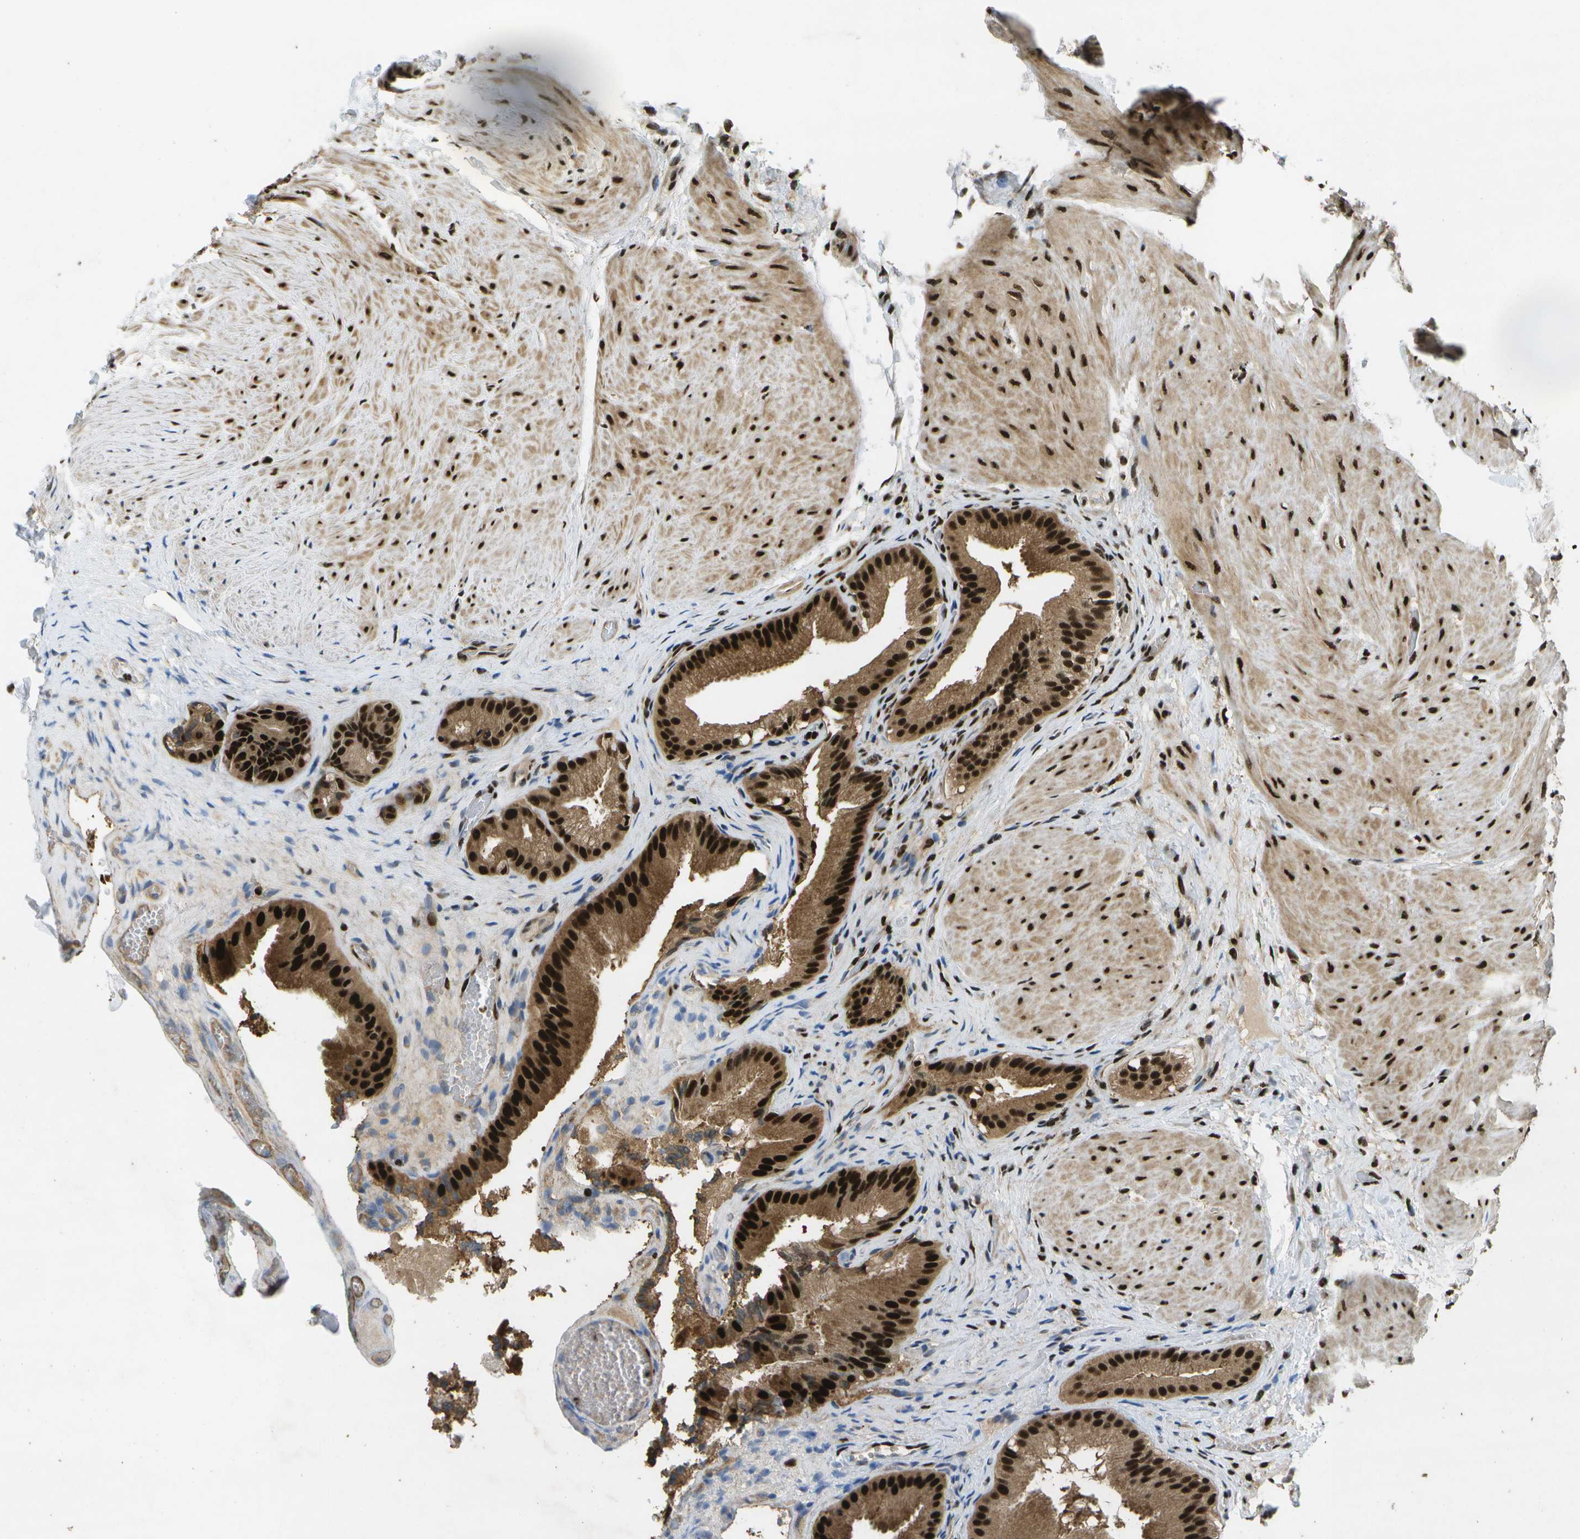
{"staining": {"intensity": "strong", "quantity": ">75%", "location": "cytoplasmic/membranous,nuclear"}, "tissue": "gallbladder", "cell_type": "Glandular cells", "image_type": "normal", "snomed": [{"axis": "morphology", "description": "Normal tissue, NOS"}, {"axis": "topography", "description": "Gallbladder"}], "caption": "Immunohistochemistry micrograph of benign human gallbladder stained for a protein (brown), which displays high levels of strong cytoplasmic/membranous,nuclear positivity in about >75% of glandular cells.", "gene": "GANC", "patient": {"sex": "male", "age": 49}}